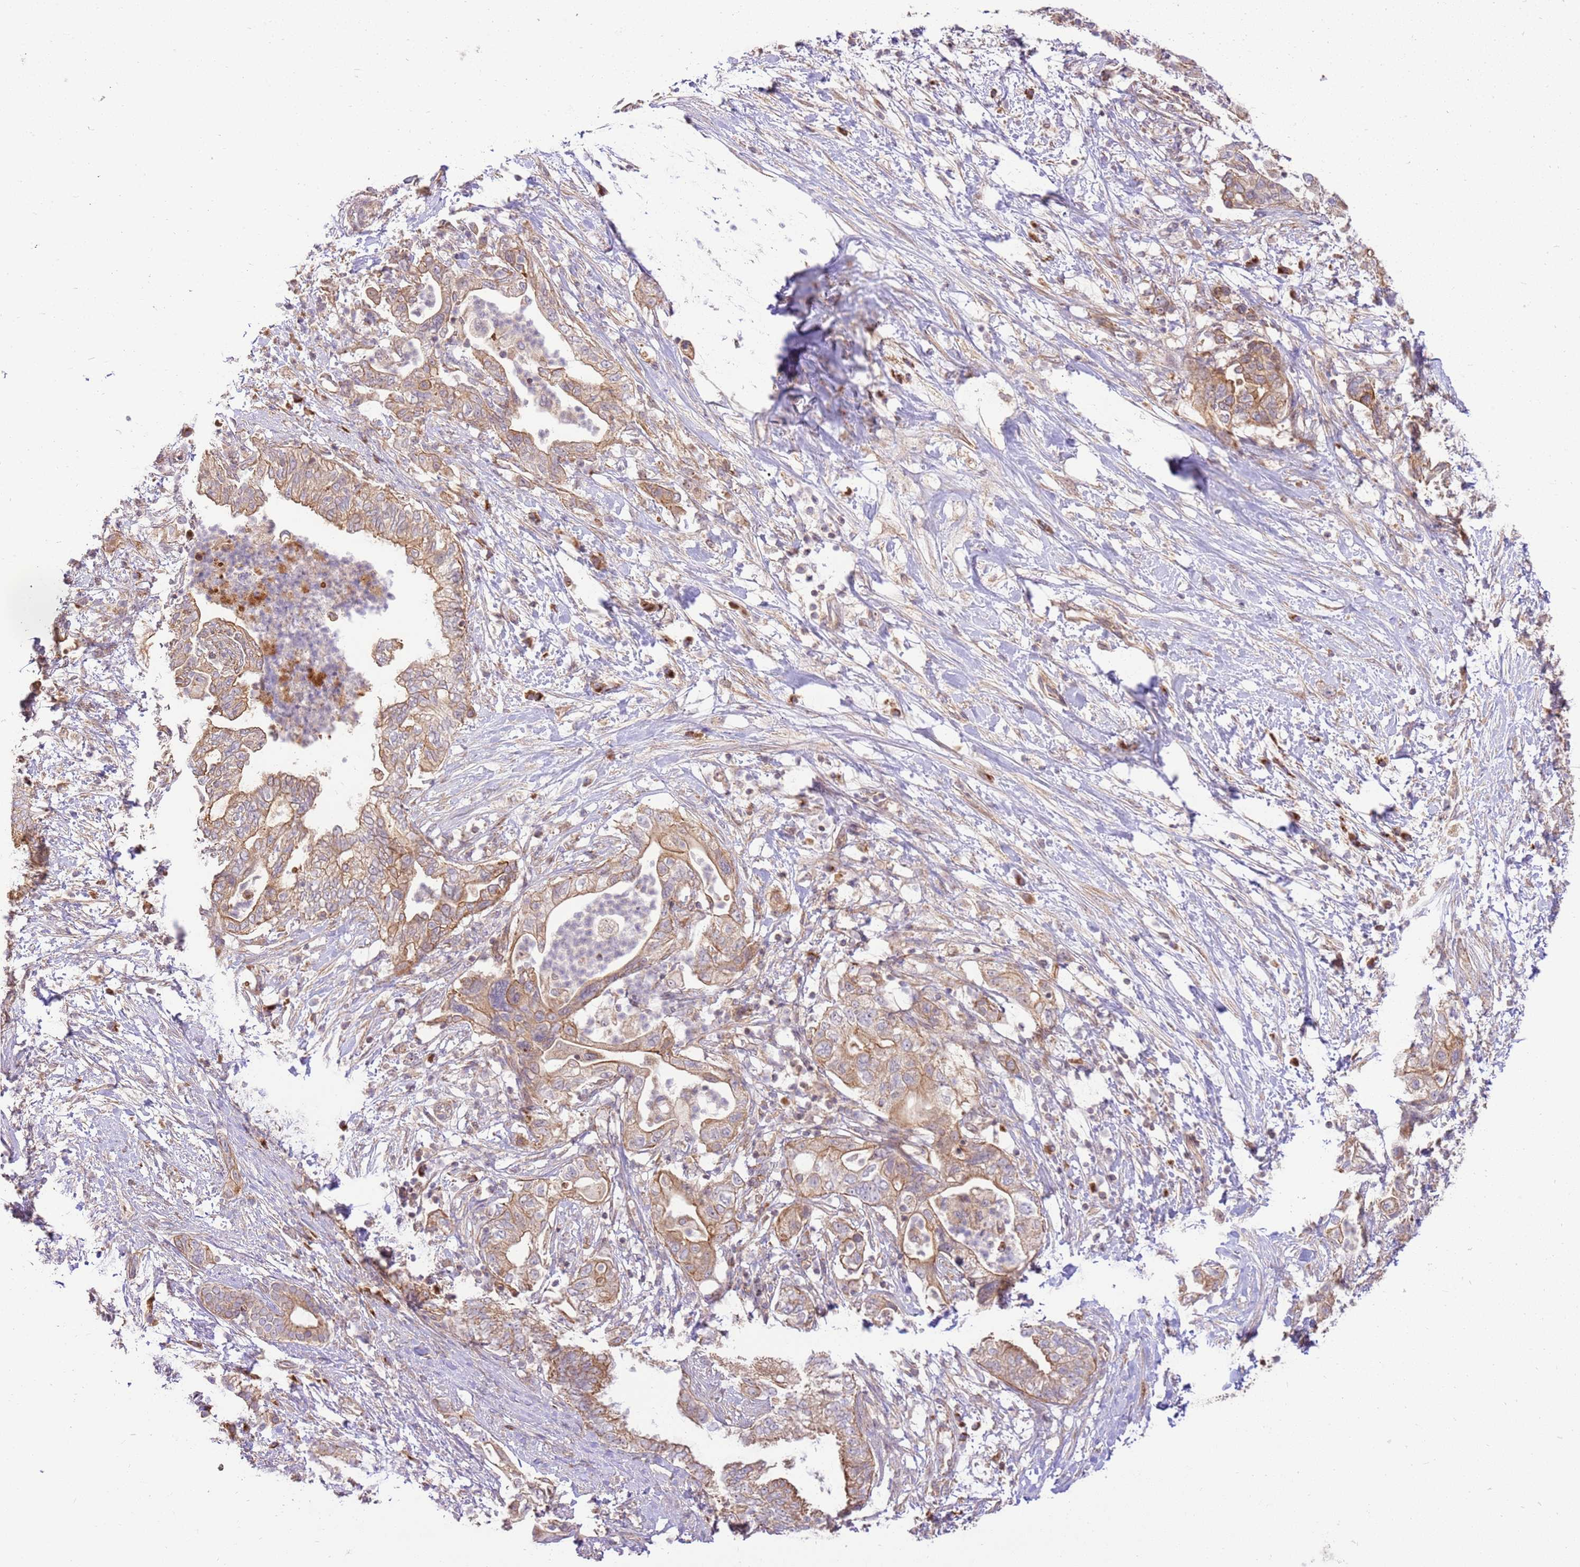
{"staining": {"intensity": "moderate", "quantity": ">75%", "location": "cytoplasmic/membranous"}, "tissue": "pancreatic cancer", "cell_type": "Tumor cells", "image_type": "cancer", "snomed": [{"axis": "morphology", "description": "Adenocarcinoma, NOS"}, {"axis": "topography", "description": "Pancreas"}], "caption": "IHC of pancreatic adenocarcinoma reveals medium levels of moderate cytoplasmic/membranous expression in about >75% of tumor cells. (Stains: DAB (3,3'-diaminobenzidine) in brown, nuclei in blue, Microscopy: brightfield microscopy at high magnification).", "gene": "SPATA2L", "patient": {"sex": "female", "age": 73}}